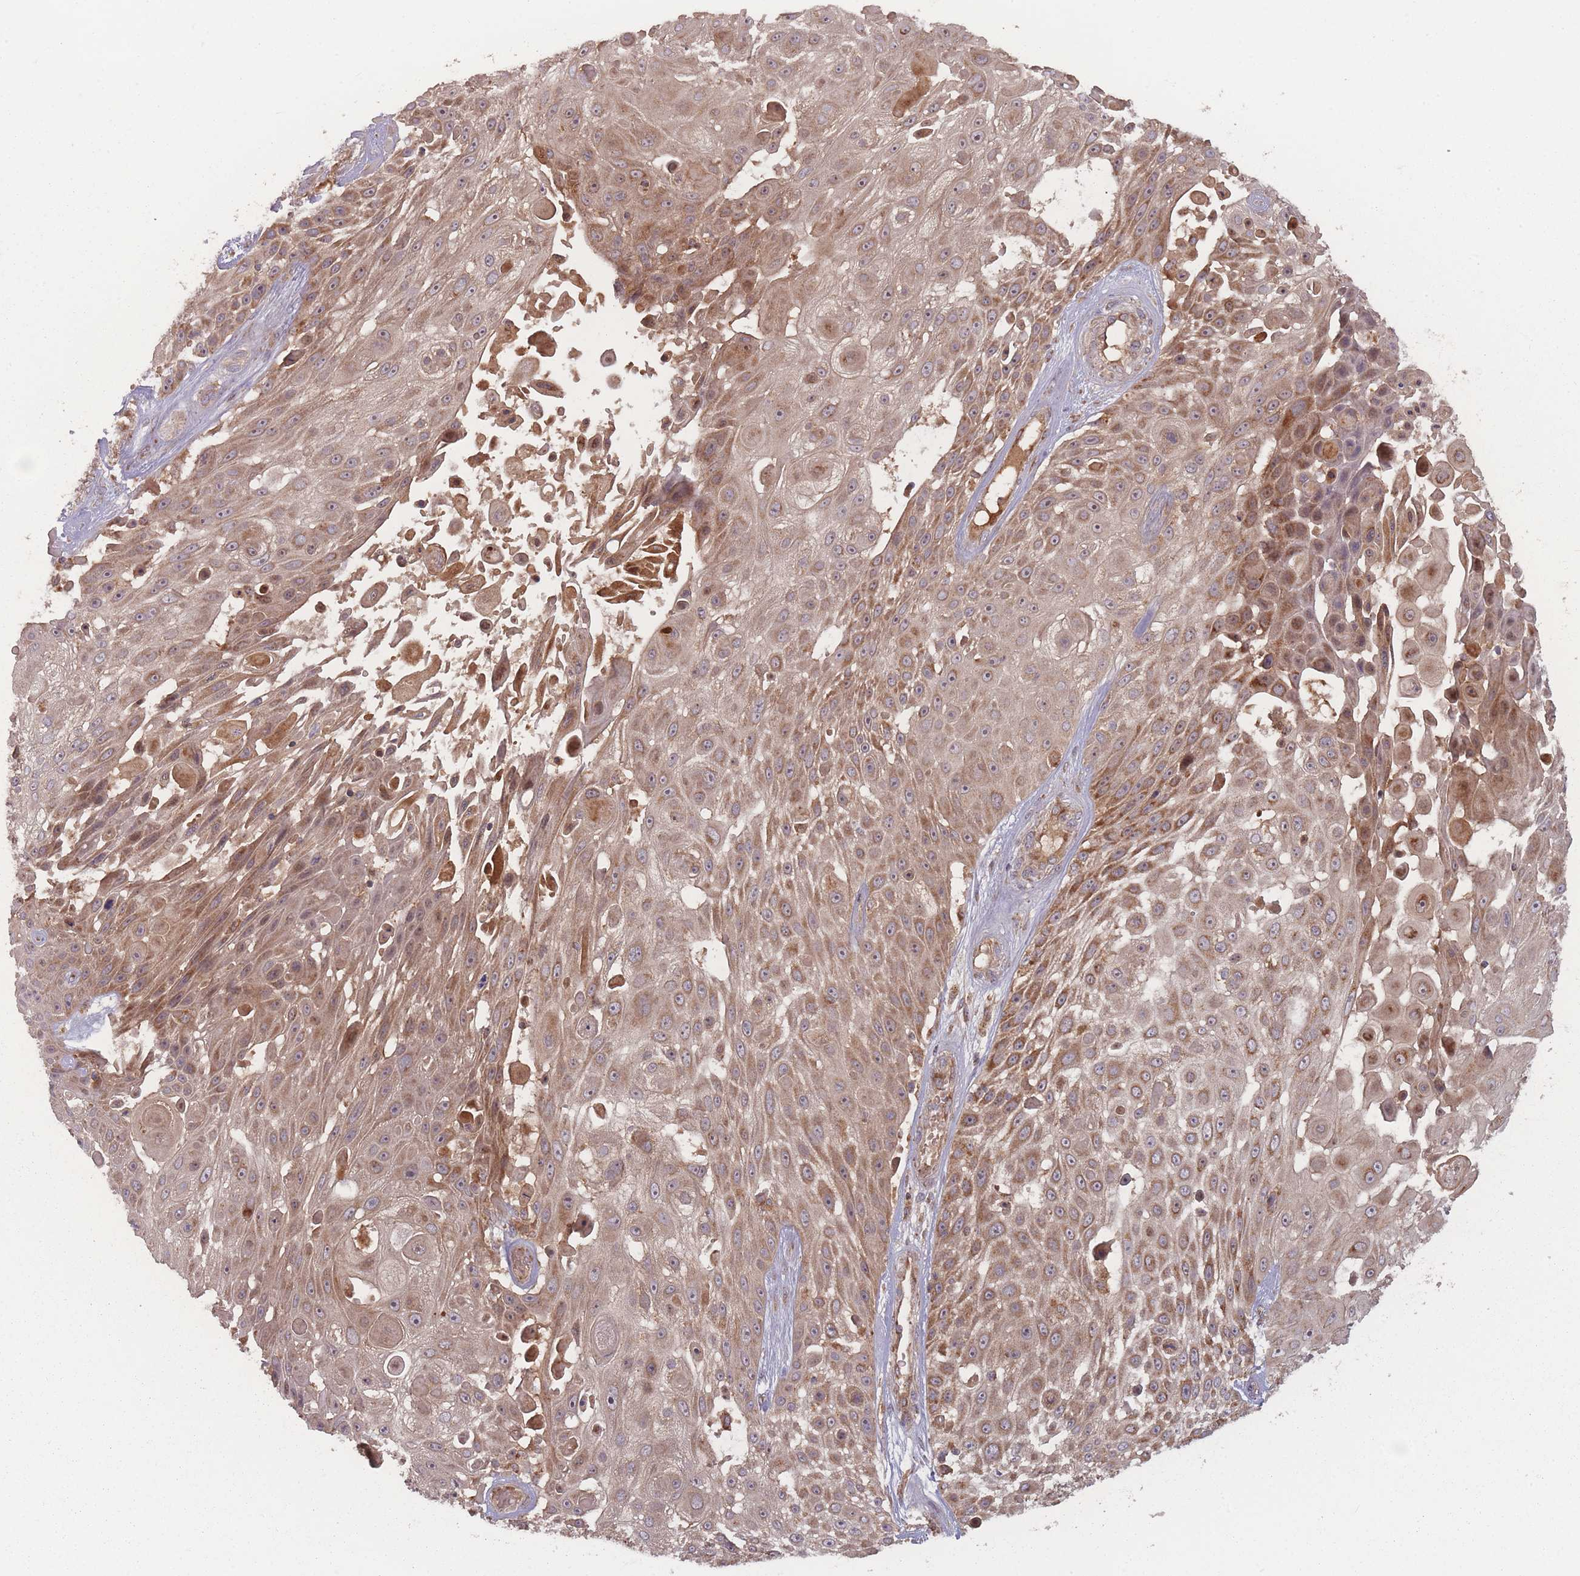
{"staining": {"intensity": "moderate", "quantity": ">75%", "location": "cytoplasmic/membranous"}, "tissue": "skin cancer", "cell_type": "Tumor cells", "image_type": "cancer", "snomed": [{"axis": "morphology", "description": "Squamous cell carcinoma, NOS"}, {"axis": "topography", "description": "Skin"}], "caption": "Skin squamous cell carcinoma was stained to show a protein in brown. There is medium levels of moderate cytoplasmic/membranous expression in approximately >75% of tumor cells.", "gene": "ATP5MG", "patient": {"sex": "female", "age": 86}}